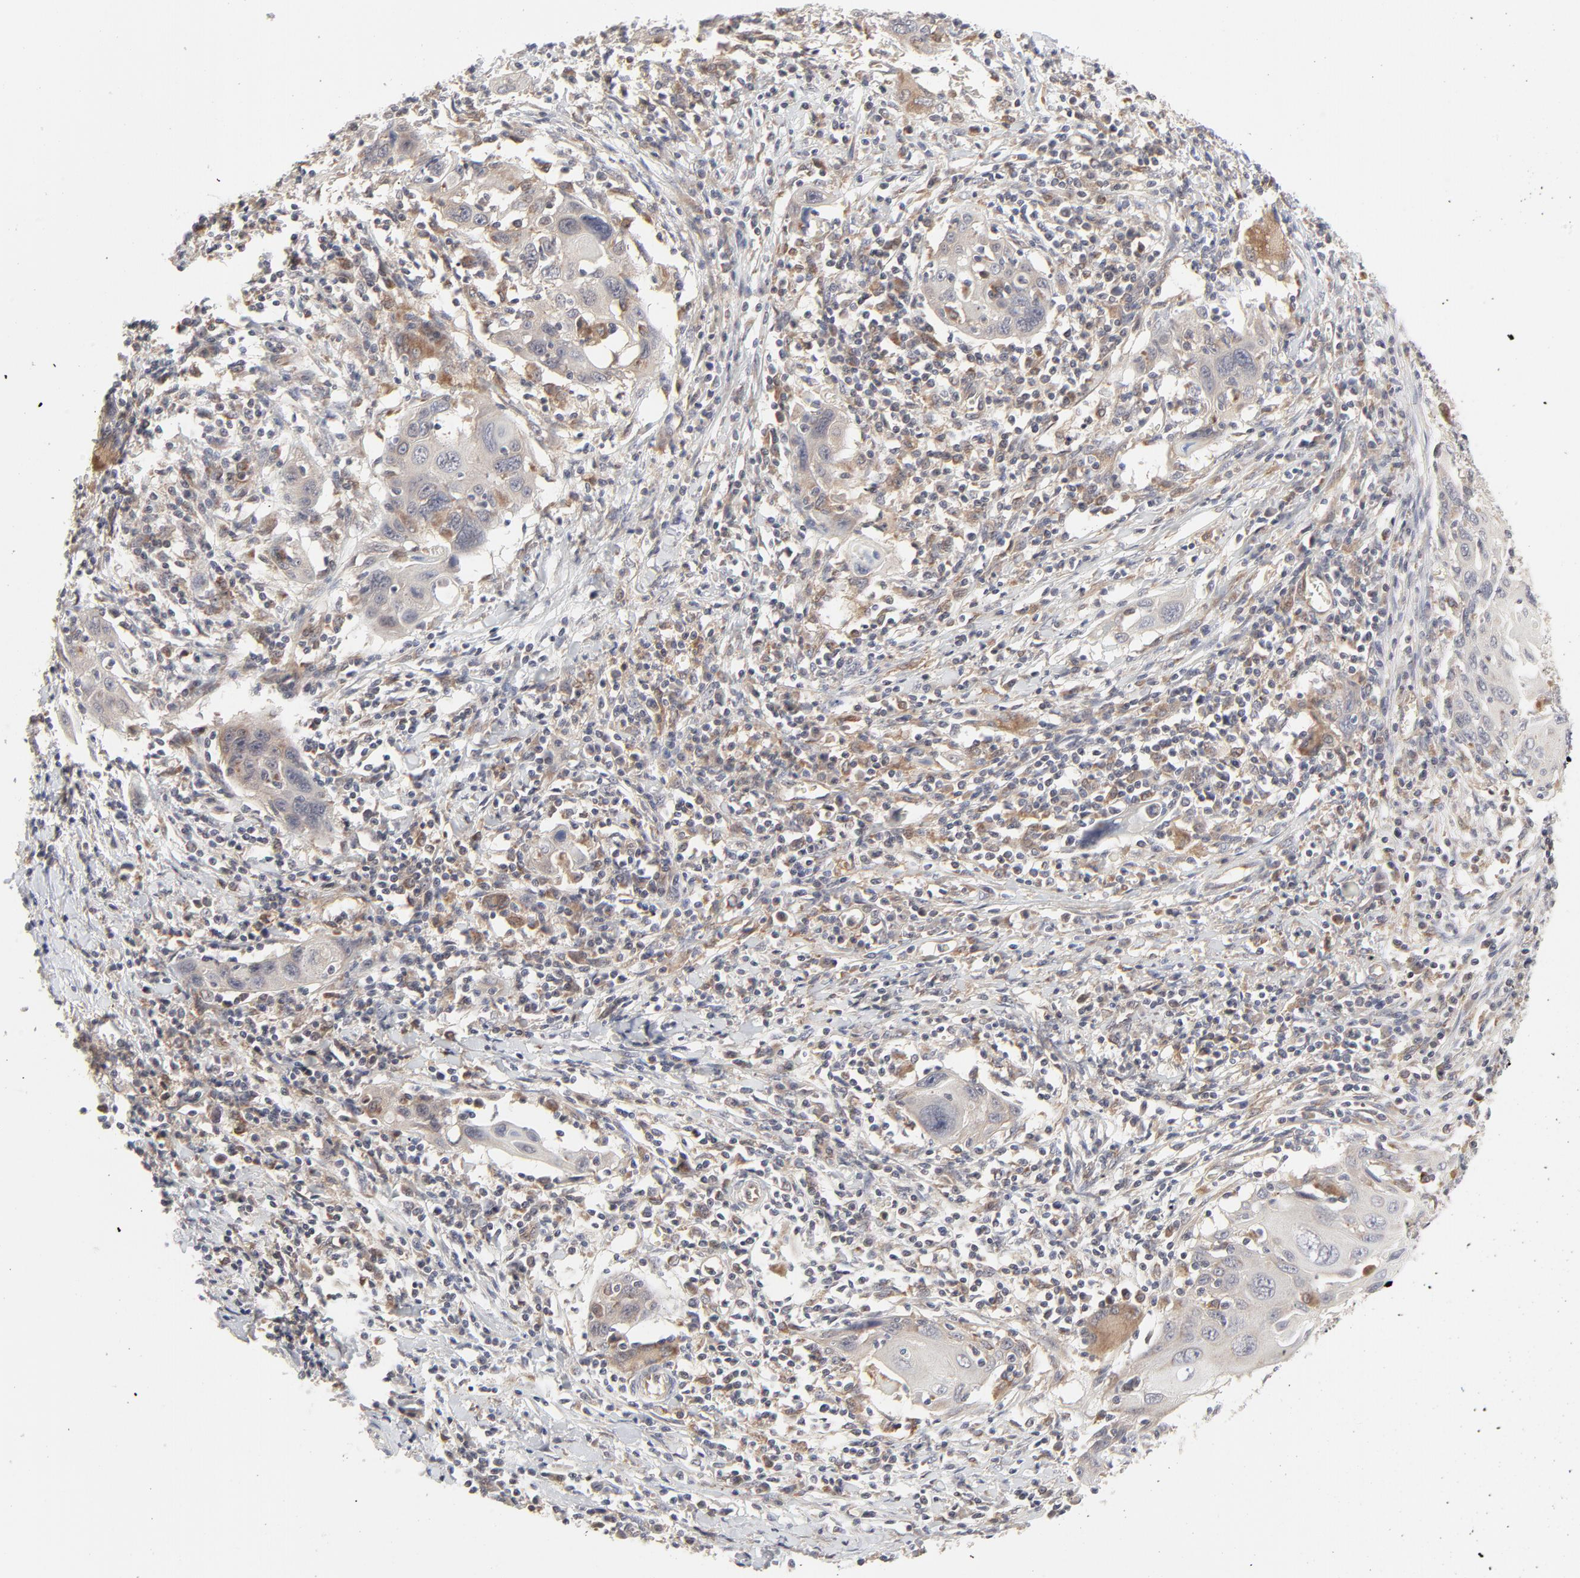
{"staining": {"intensity": "weak", "quantity": "<25%", "location": "cytoplasmic/membranous"}, "tissue": "cervical cancer", "cell_type": "Tumor cells", "image_type": "cancer", "snomed": [{"axis": "morphology", "description": "Squamous cell carcinoma, NOS"}, {"axis": "topography", "description": "Cervix"}], "caption": "There is no significant positivity in tumor cells of cervical cancer. The staining is performed using DAB (3,3'-diaminobenzidine) brown chromogen with nuclei counter-stained in using hematoxylin.", "gene": "RAB5C", "patient": {"sex": "female", "age": 54}}